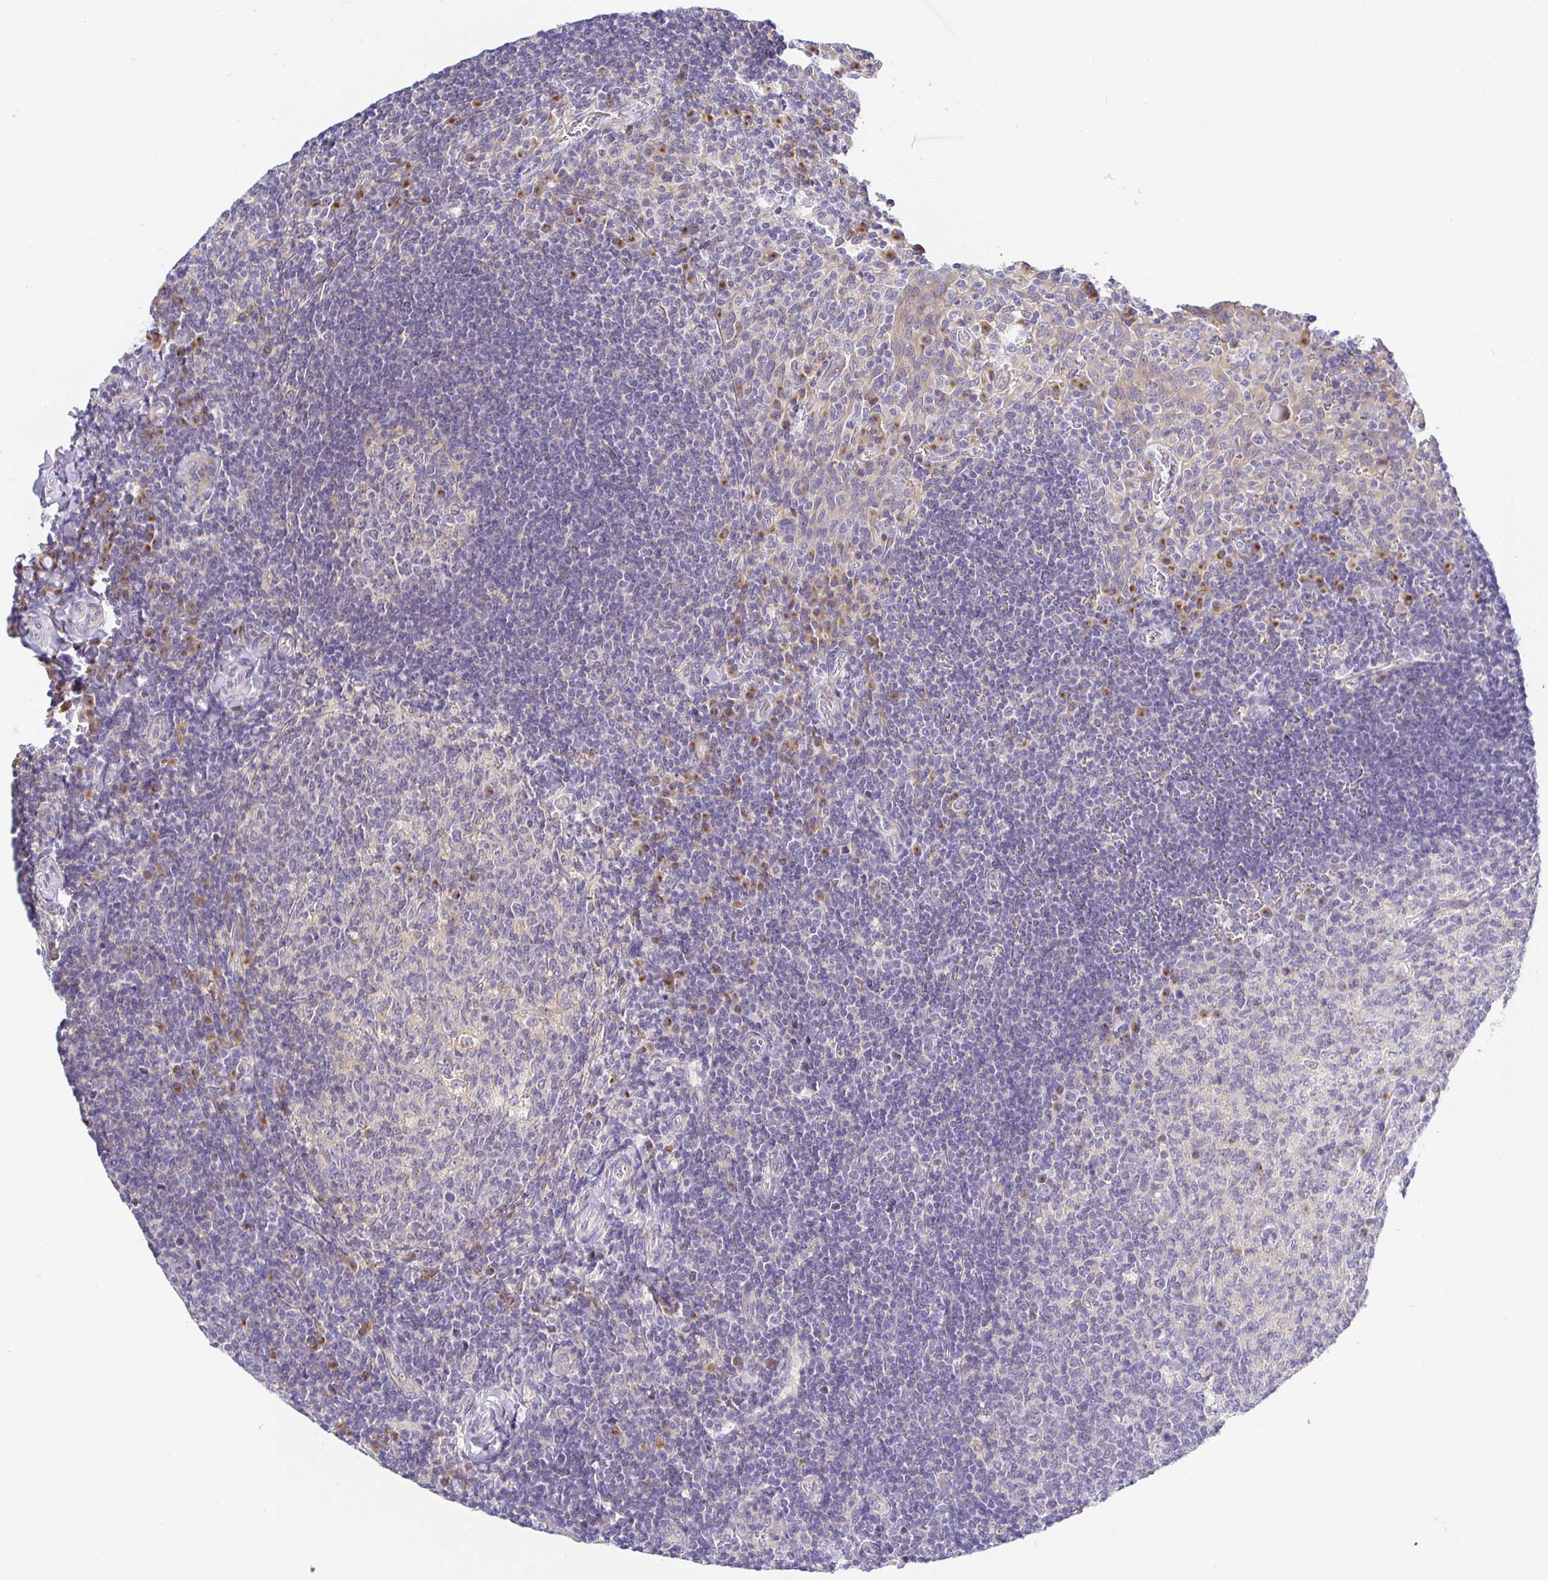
{"staining": {"intensity": "moderate", "quantity": "<25%", "location": "cytoplasmic/membranous"}, "tissue": "tonsil", "cell_type": "Germinal center cells", "image_type": "normal", "snomed": [{"axis": "morphology", "description": "Normal tissue, NOS"}, {"axis": "topography", "description": "Tonsil"}], "caption": "Brown immunohistochemical staining in normal human tonsil displays moderate cytoplasmic/membranous positivity in about <25% of germinal center cells.", "gene": "OPALIN", "patient": {"sex": "female", "age": 10}}